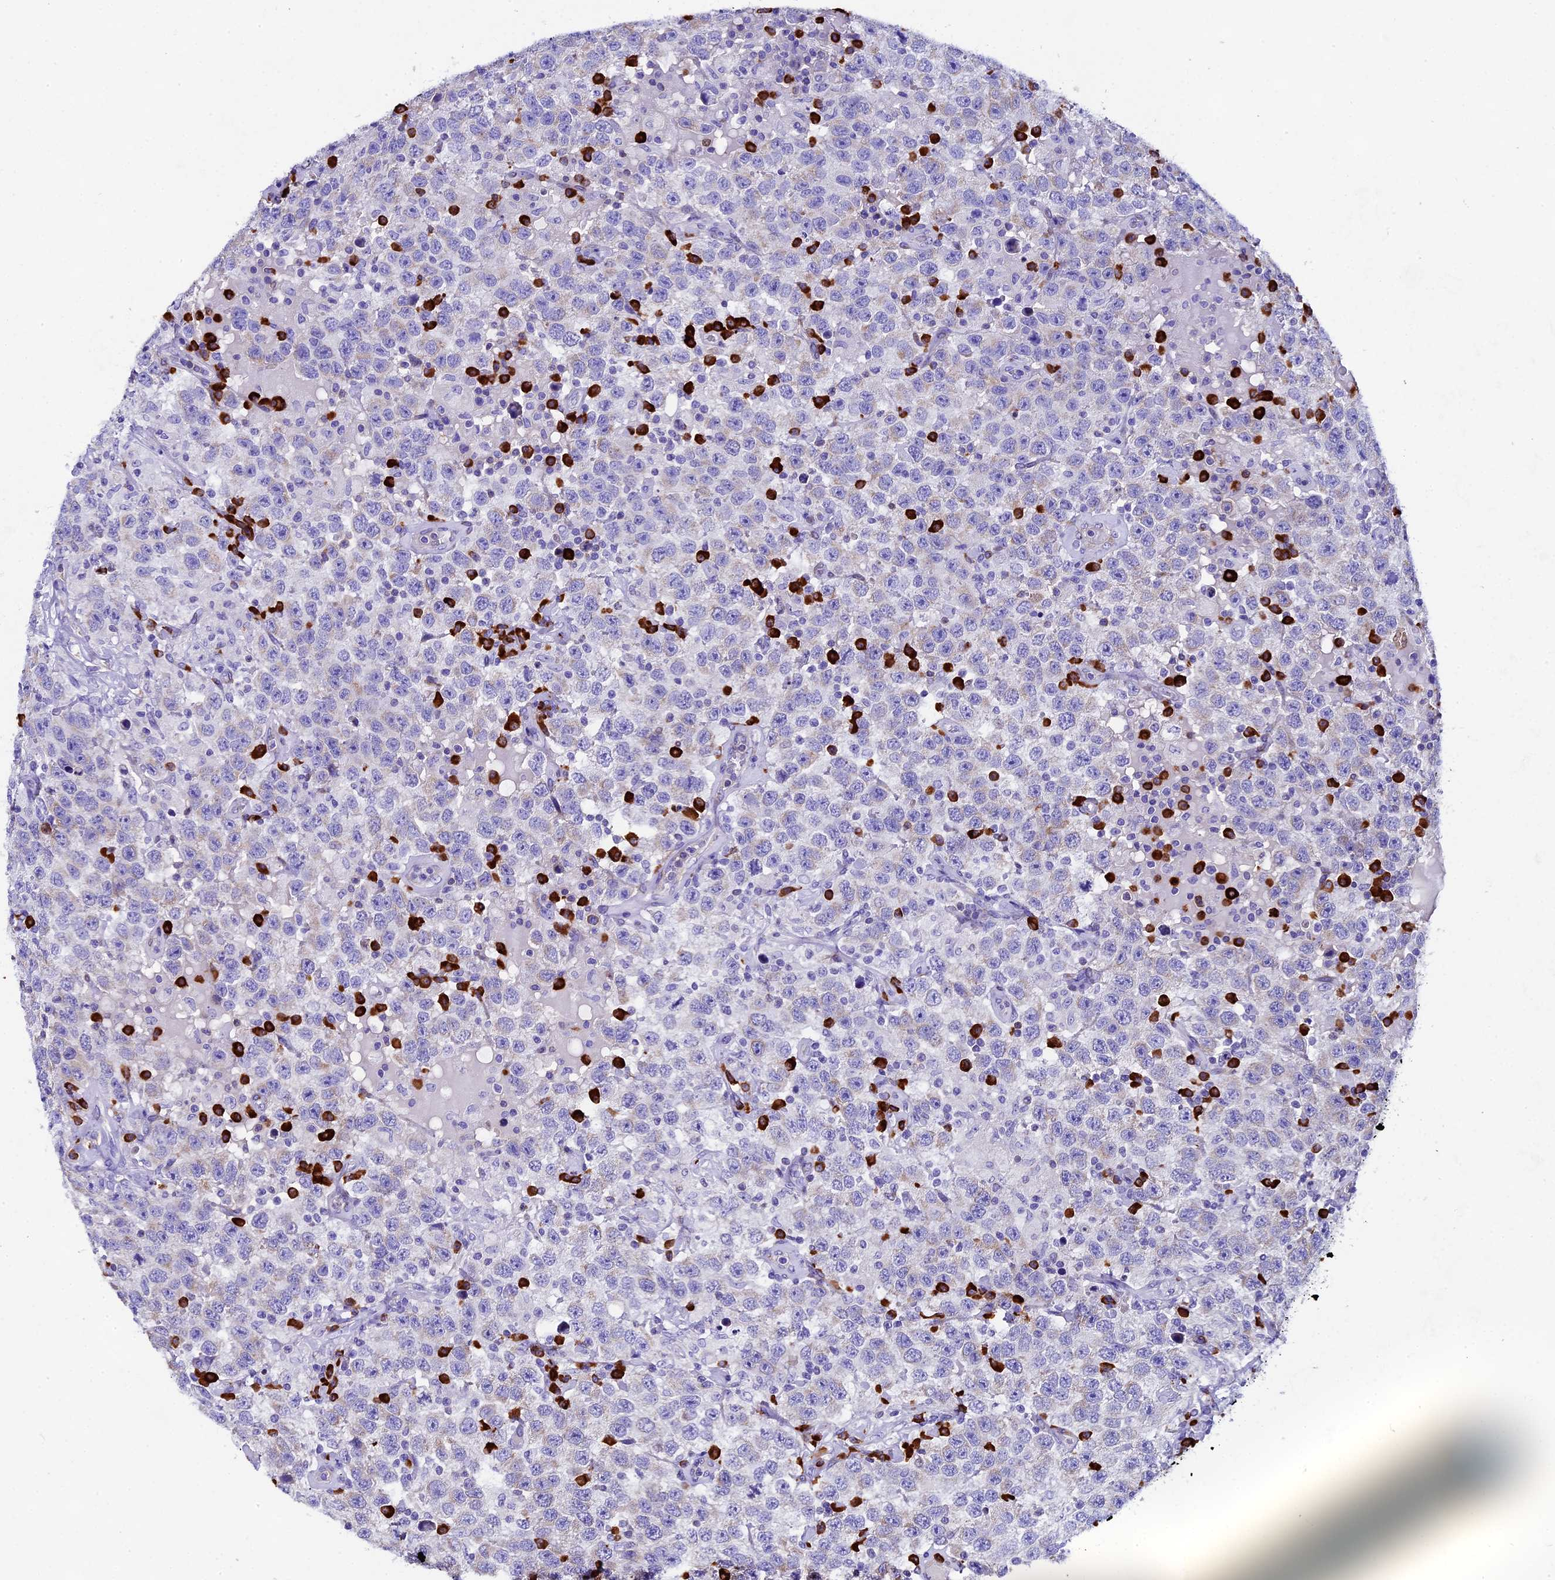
{"staining": {"intensity": "weak", "quantity": "<25%", "location": "cytoplasmic/membranous"}, "tissue": "testis cancer", "cell_type": "Tumor cells", "image_type": "cancer", "snomed": [{"axis": "morphology", "description": "Seminoma, NOS"}, {"axis": "topography", "description": "Testis"}], "caption": "There is no significant staining in tumor cells of testis cancer.", "gene": "FKBP11", "patient": {"sex": "male", "age": 41}}